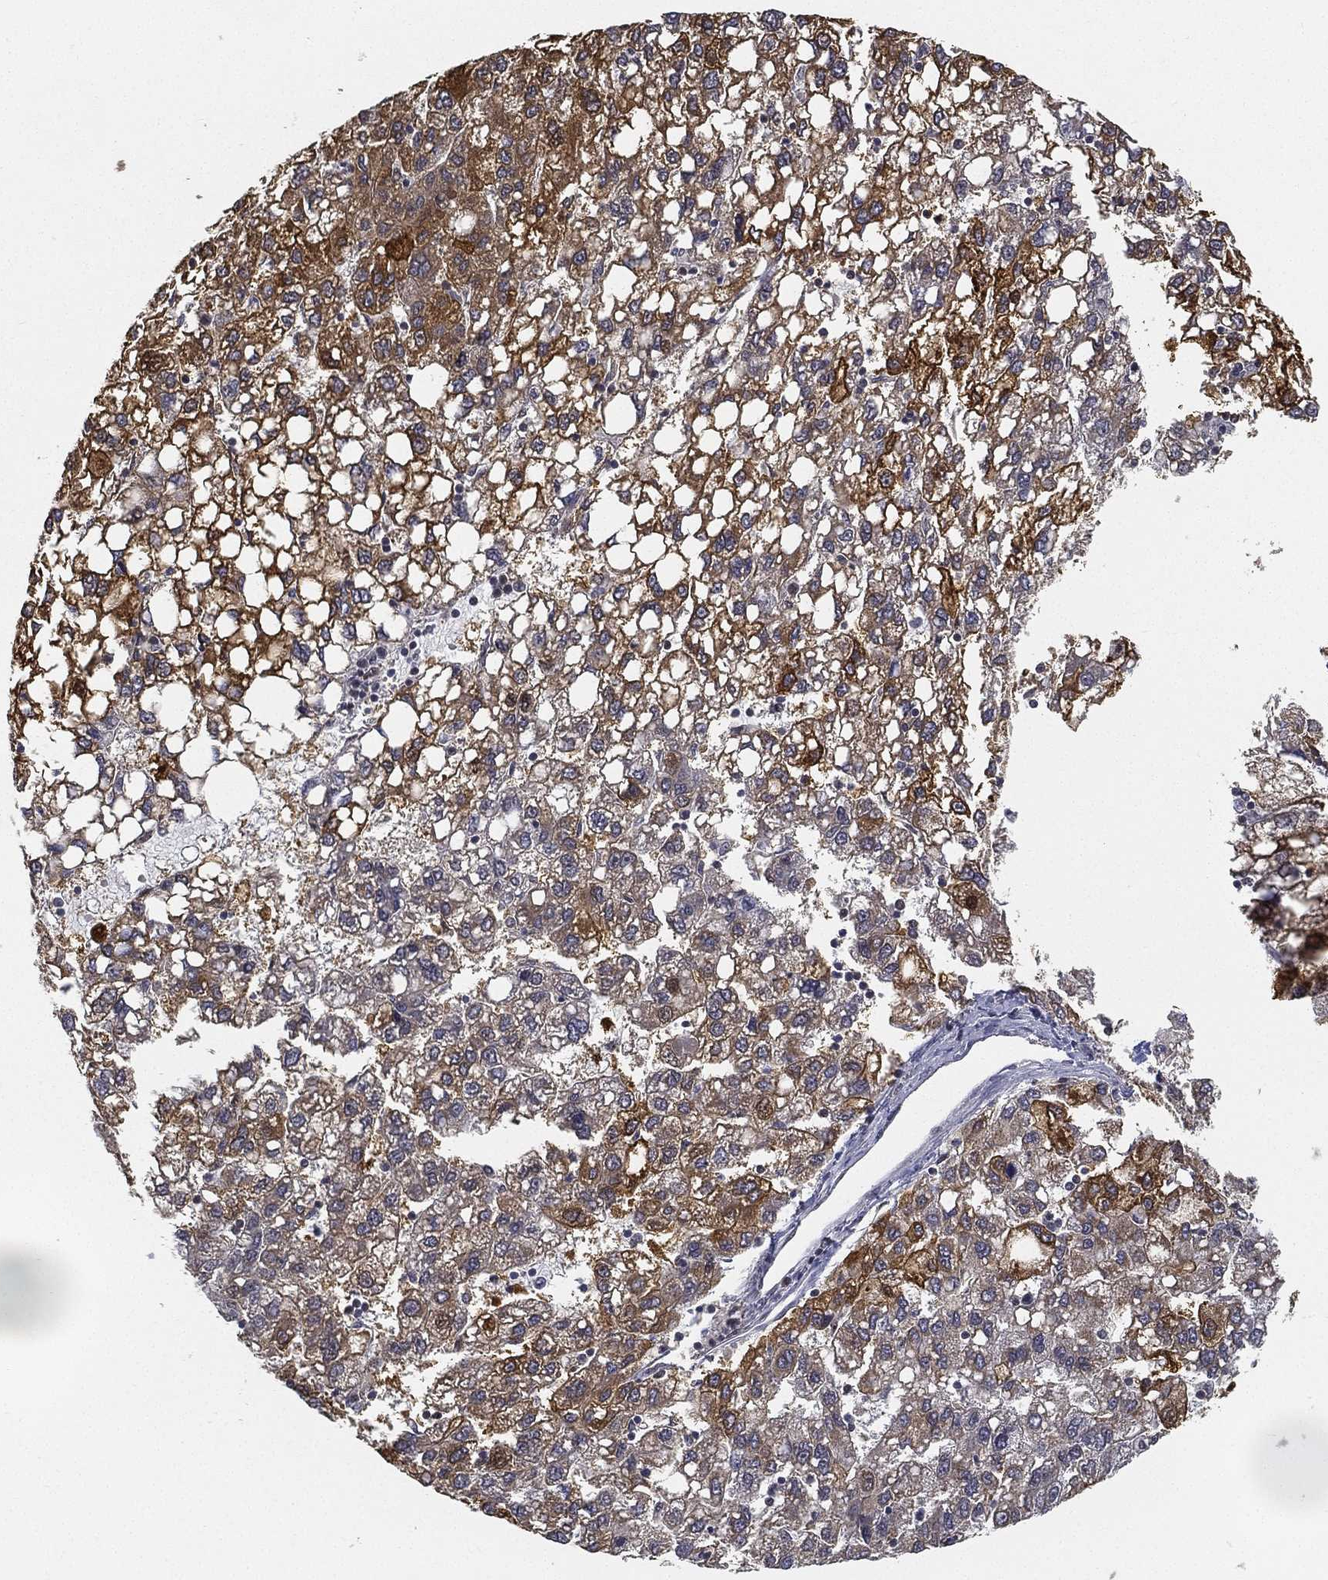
{"staining": {"intensity": "strong", "quantity": ">75%", "location": "cytoplasmic/membranous"}, "tissue": "liver cancer", "cell_type": "Tumor cells", "image_type": "cancer", "snomed": [{"axis": "morphology", "description": "Carcinoma, Hepatocellular, NOS"}, {"axis": "topography", "description": "Liver"}], "caption": "Immunohistochemistry (IHC) histopathology image of human liver cancer (hepatocellular carcinoma) stained for a protein (brown), which displays high levels of strong cytoplasmic/membranous expression in approximately >75% of tumor cells.", "gene": "PPP1R16B", "patient": {"sex": "female", "age": 82}}